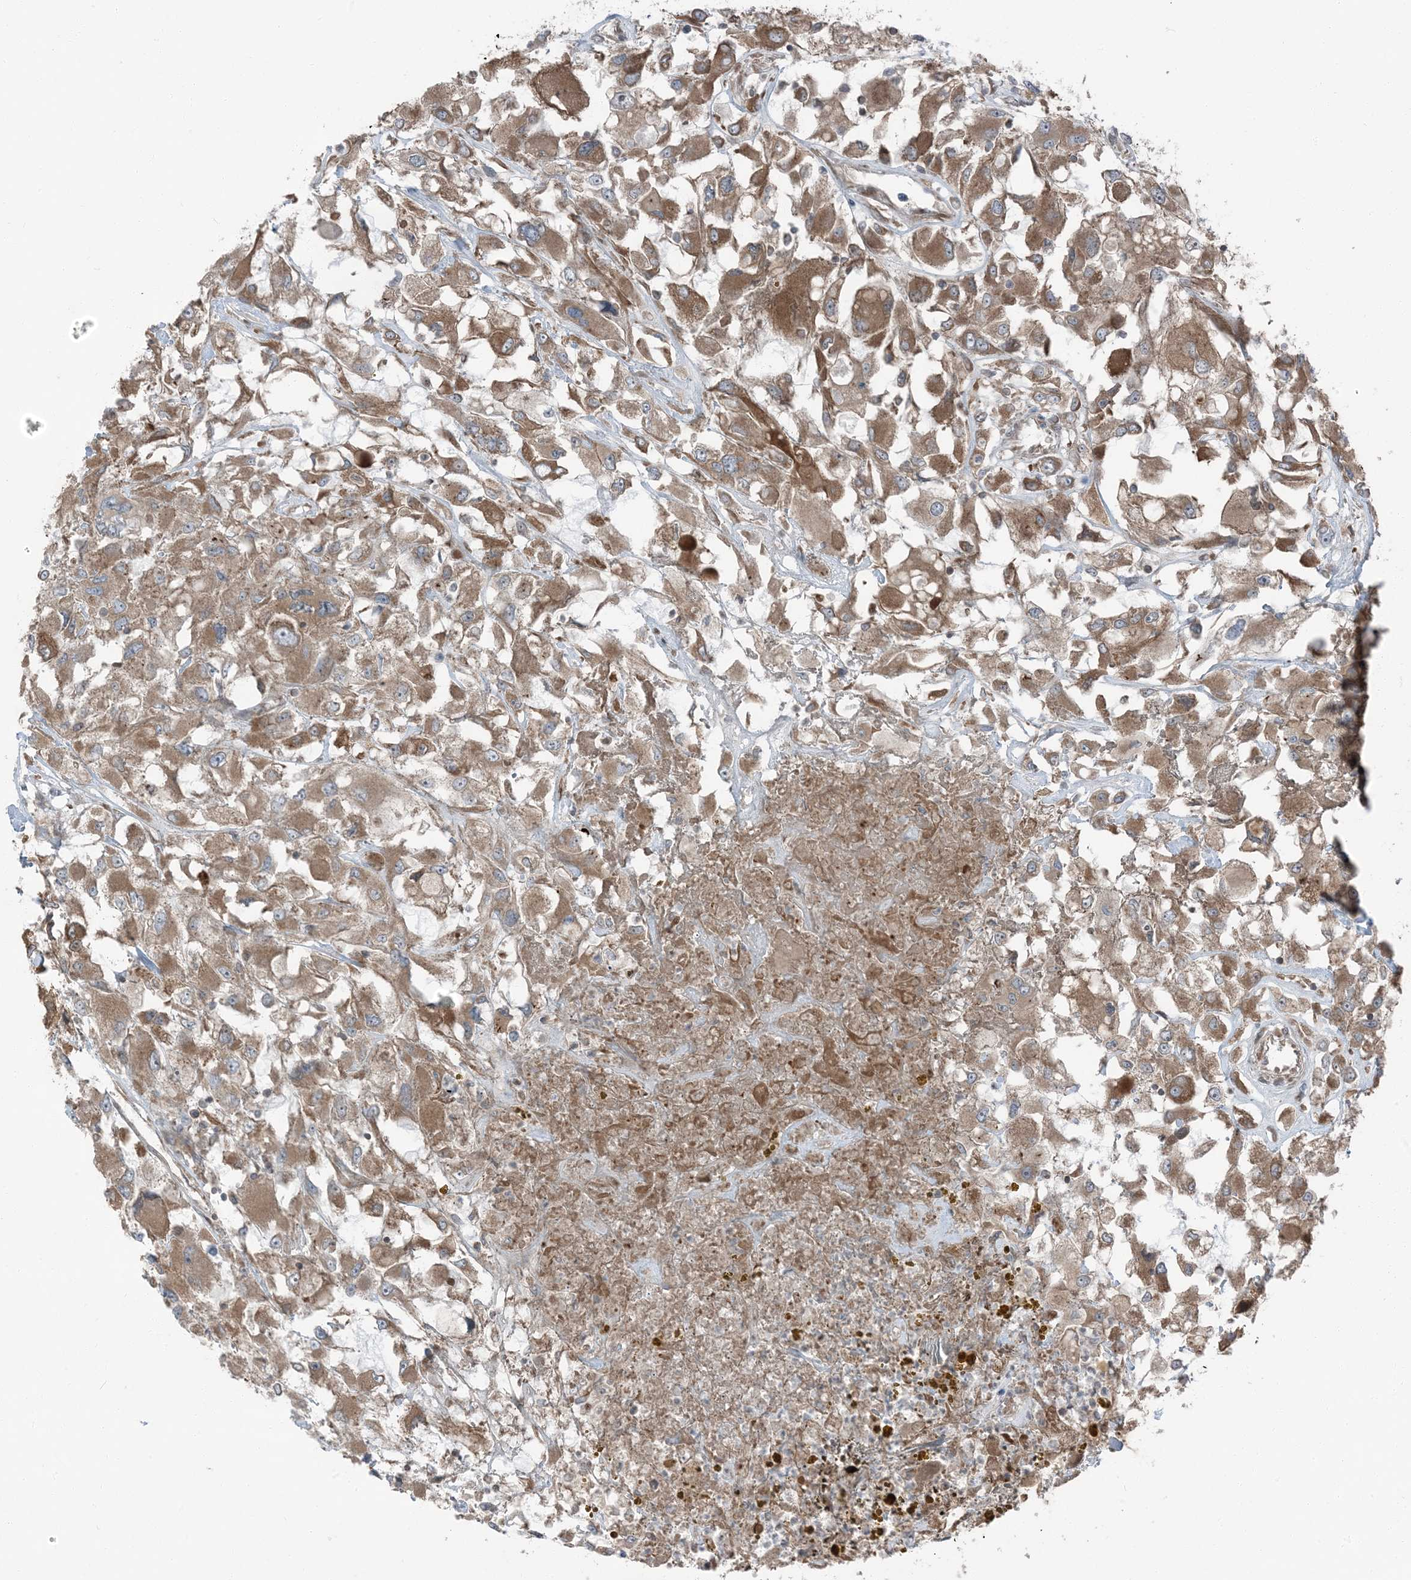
{"staining": {"intensity": "moderate", "quantity": ">75%", "location": "cytoplasmic/membranous"}, "tissue": "renal cancer", "cell_type": "Tumor cells", "image_type": "cancer", "snomed": [{"axis": "morphology", "description": "Adenocarcinoma, NOS"}, {"axis": "topography", "description": "Kidney"}], "caption": "DAB (3,3'-diaminobenzidine) immunohistochemical staining of renal cancer (adenocarcinoma) reveals moderate cytoplasmic/membranous protein positivity in about >75% of tumor cells. The protein is shown in brown color, while the nuclei are stained blue.", "gene": "RAB3GAP1", "patient": {"sex": "female", "age": 52}}